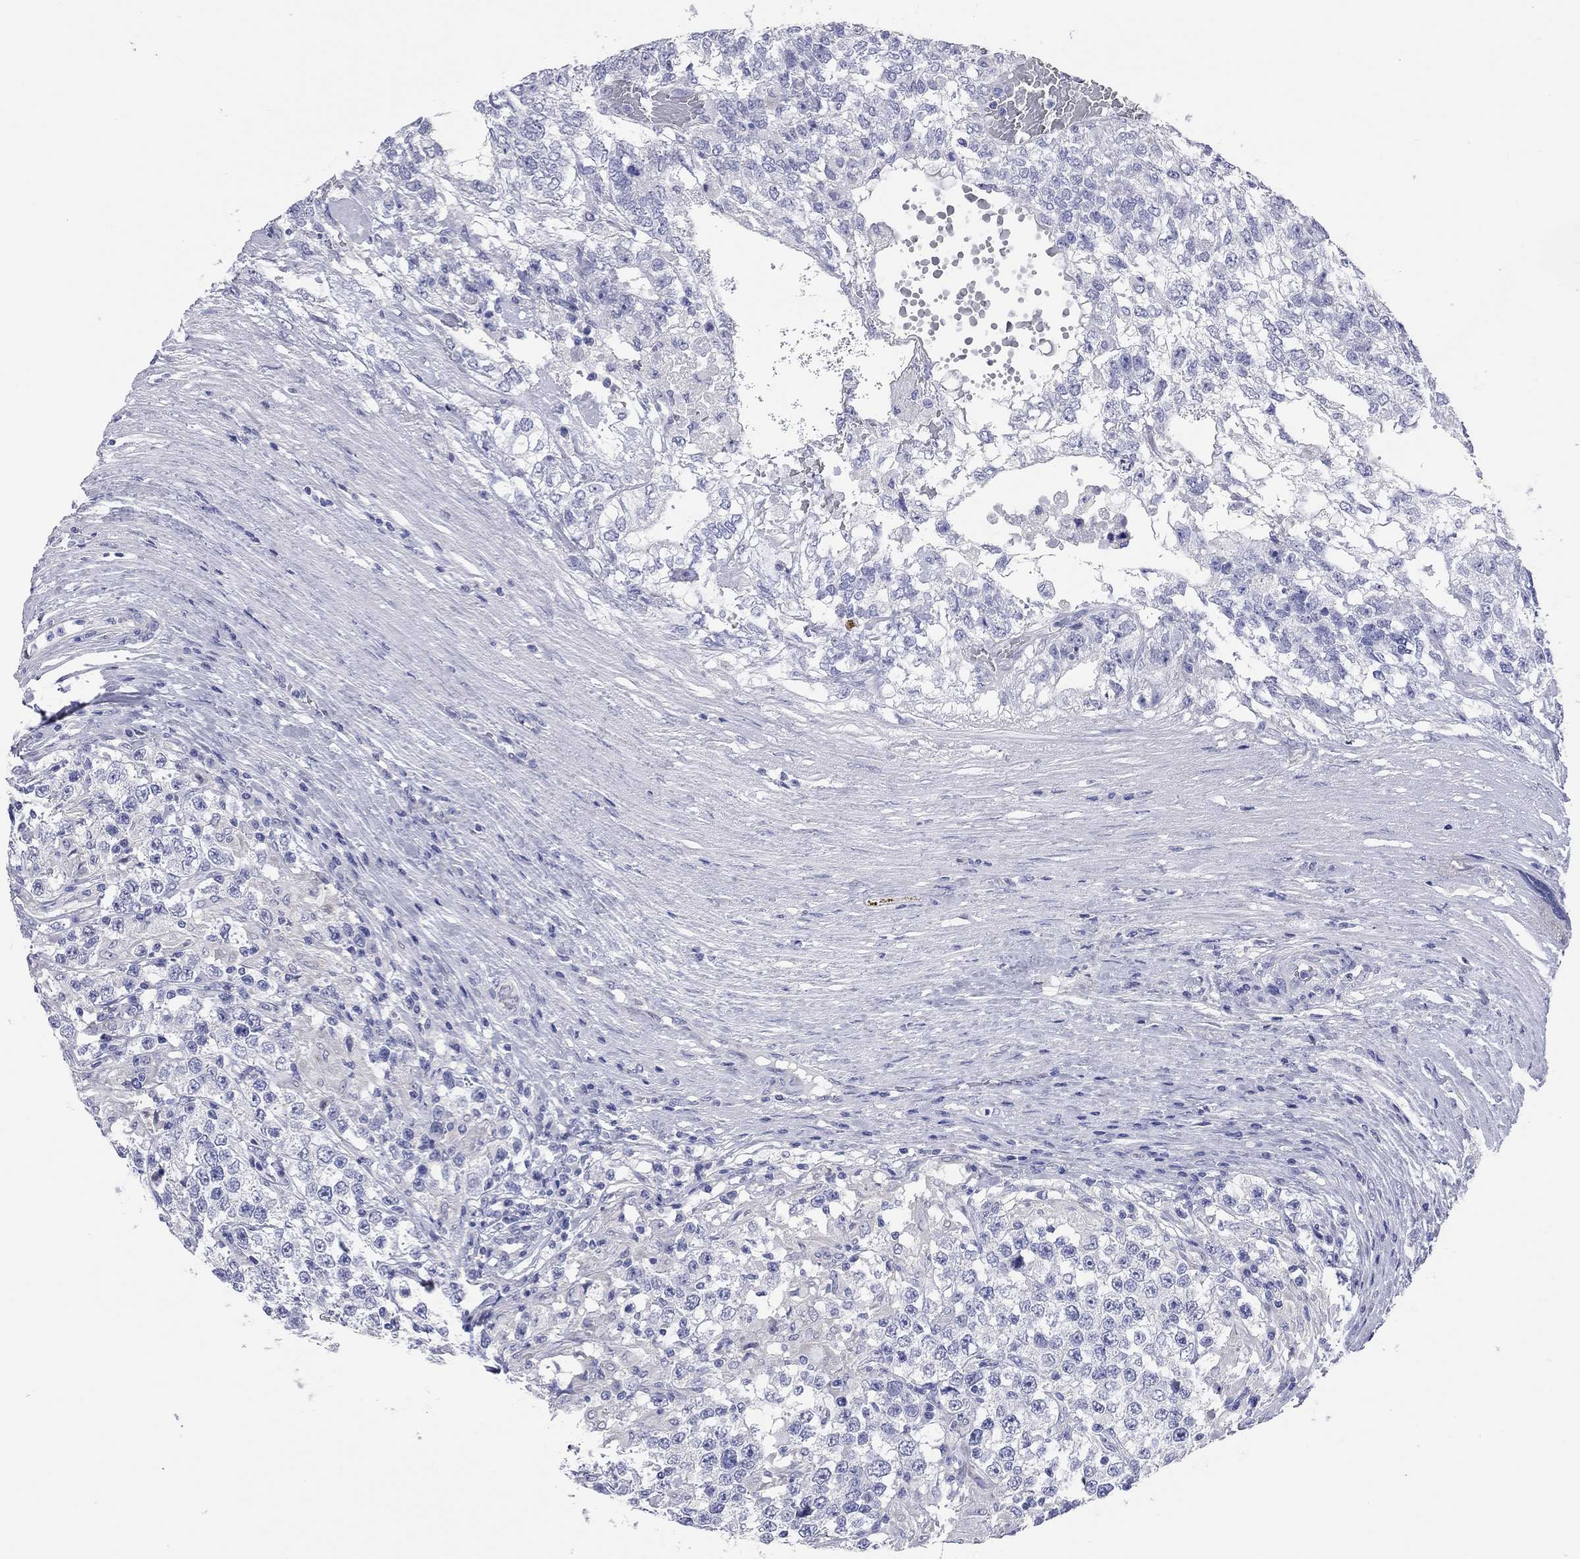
{"staining": {"intensity": "negative", "quantity": "none", "location": "none"}, "tissue": "testis cancer", "cell_type": "Tumor cells", "image_type": "cancer", "snomed": [{"axis": "morphology", "description": "Seminoma, NOS"}, {"axis": "morphology", "description": "Carcinoma, Embryonal, NOS"}, {"axis": "topography", "description": "Testis"}], "caption": "Immunohistochemical staining of testis cancer (seminoma) reveals no significant staining in tumor cells. (DAB immunohistochemistry visualized using brightfield microscopy, high magnification).", "gene": "TMEM221", "patient": {"sex": "male", "age": 41}}